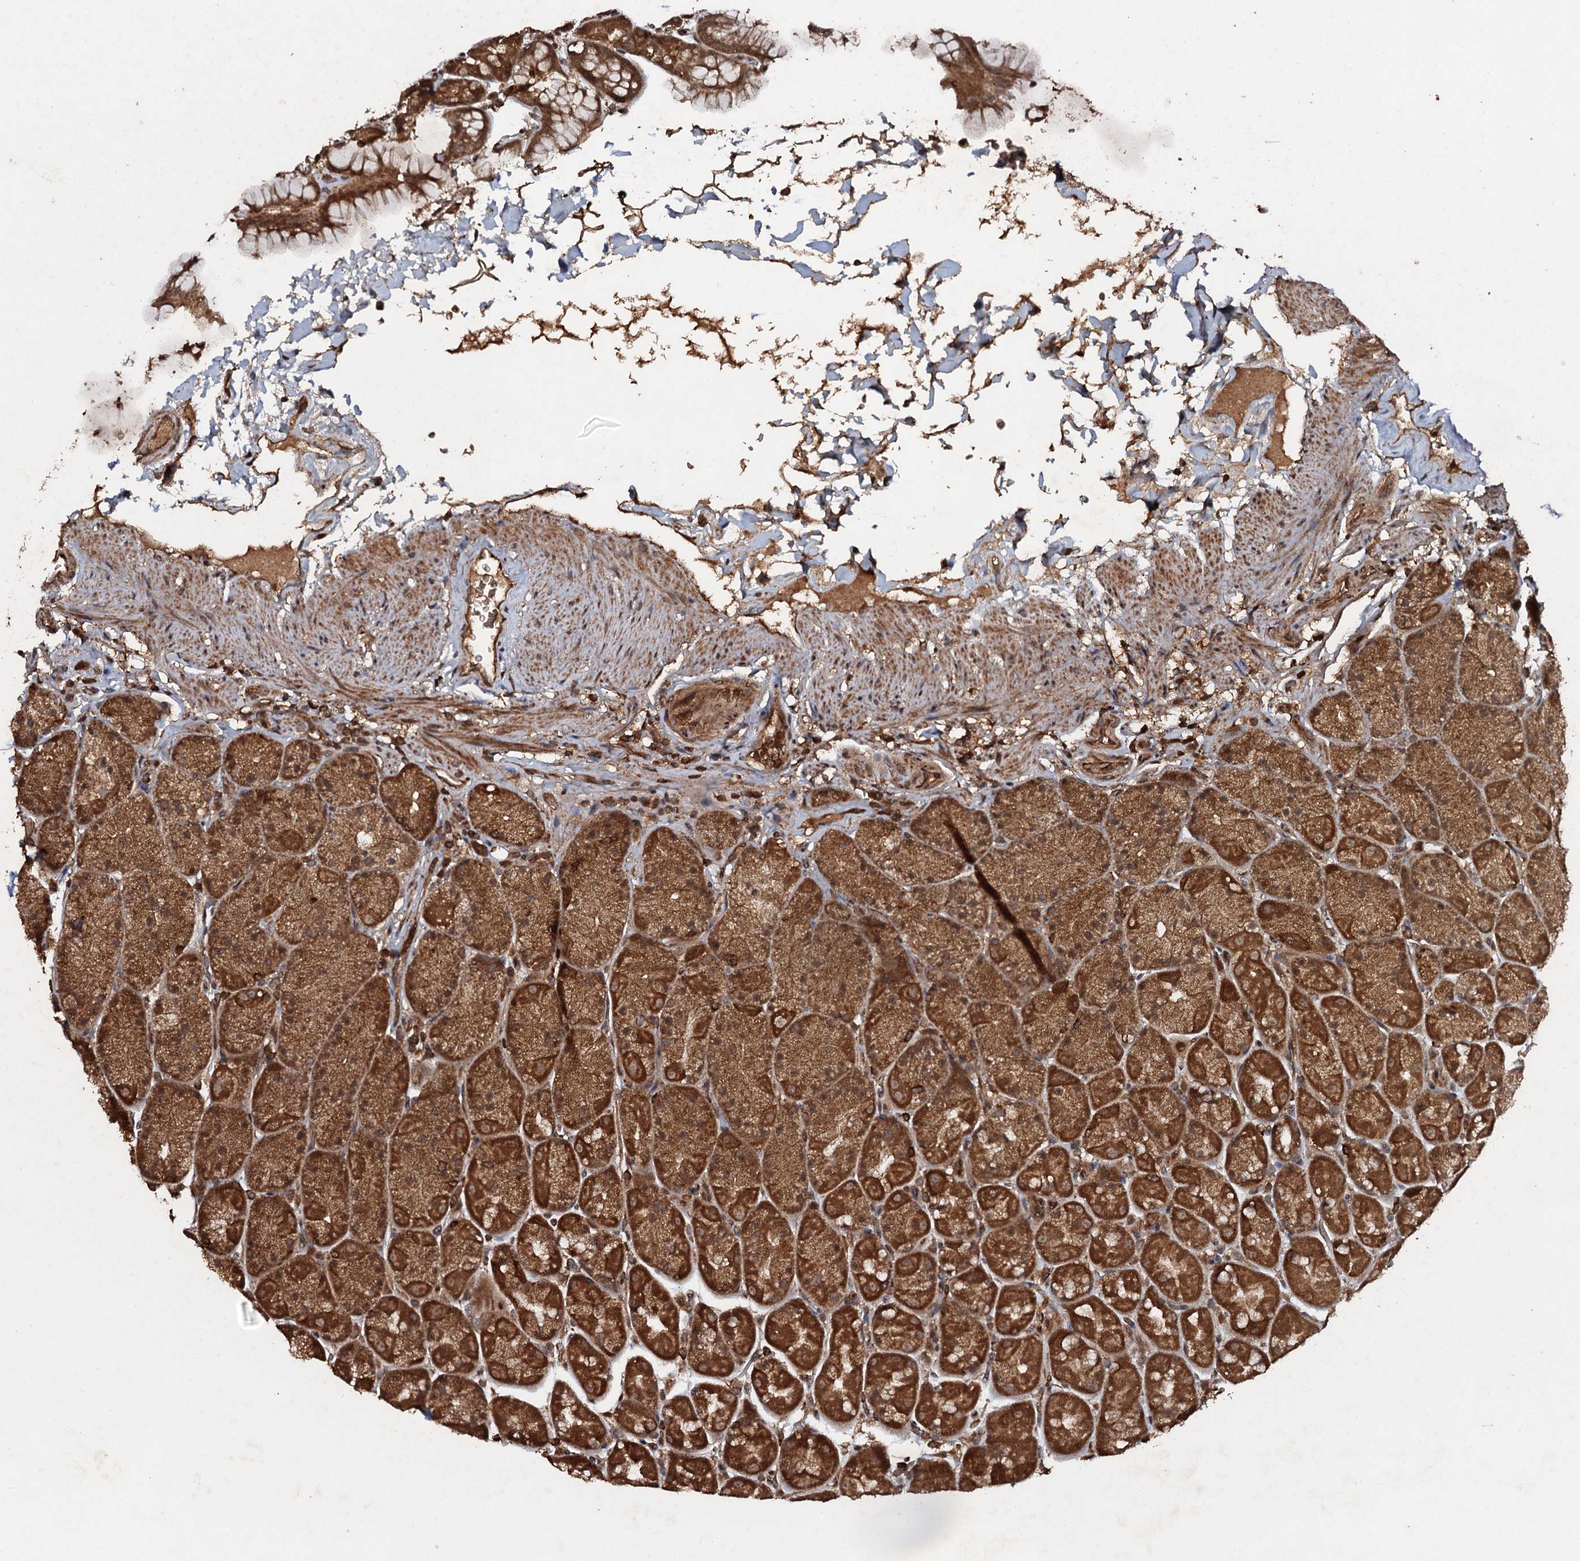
{"staining": {"intensity": "strong", "quantity": ">75%", "location": "cytoplasmic/membranous"}, "tissue": "stomach", "cell_type": "Glandular cells", "image_type": "normal", "snomed": [{"axis": "morphology", "description": "Normal tissue, NOS"}, {"axis": "topography", "description": "Stomach, upper"}, {"axis": "topography", "description": "Stomach, lower"}], "caption": "Immunohistochemistry (IHC) of normal human stomach displays high levels of strong cytoplasmic/membranous positivity in about >75% of glandular cells.", "gene": "ADGRG3", "patient": {"sex": "male", "age": 67}}